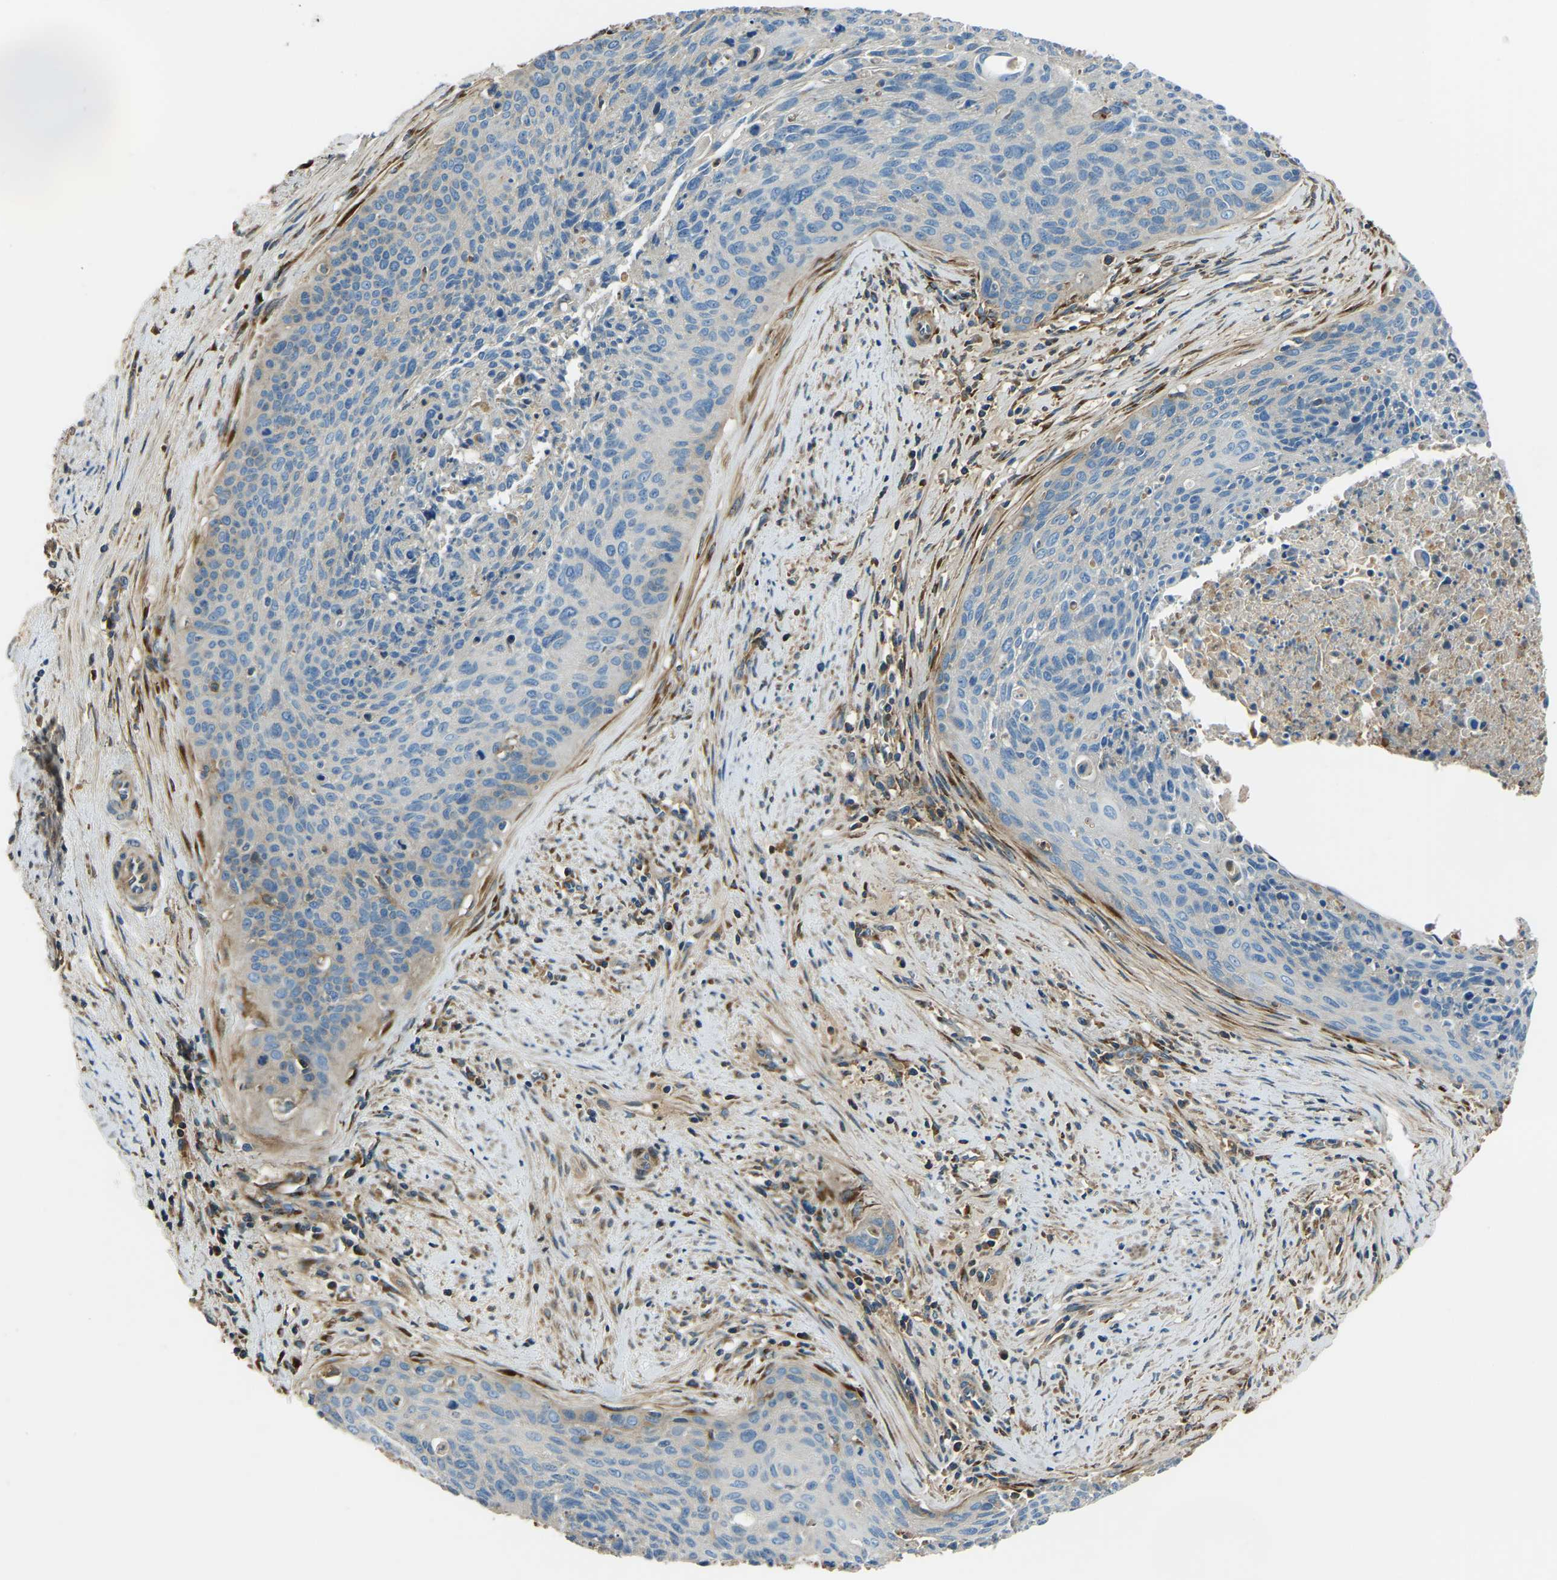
{"staining": {"intensity": "negative", "quantity": "none", "location": "none"}, "tissue": "cervical cancer", "cell_type": "Tumor cells", "image_type": "cancer", "snomed": [{"axis": "morphology", "description": "Squamous cell carcinoma, NOS"}, {"axis": "topography", "description": "Cervix"}], "caption": "This photomicrograph is of squamous cell carcinoma (cervical) stained with IHC to label a protein in brown with the nuclei are counter-stained blue. There is no staining in tumor cells.", "gene": "COL3A1", "patient": {"sex": "female", "age": 55}}